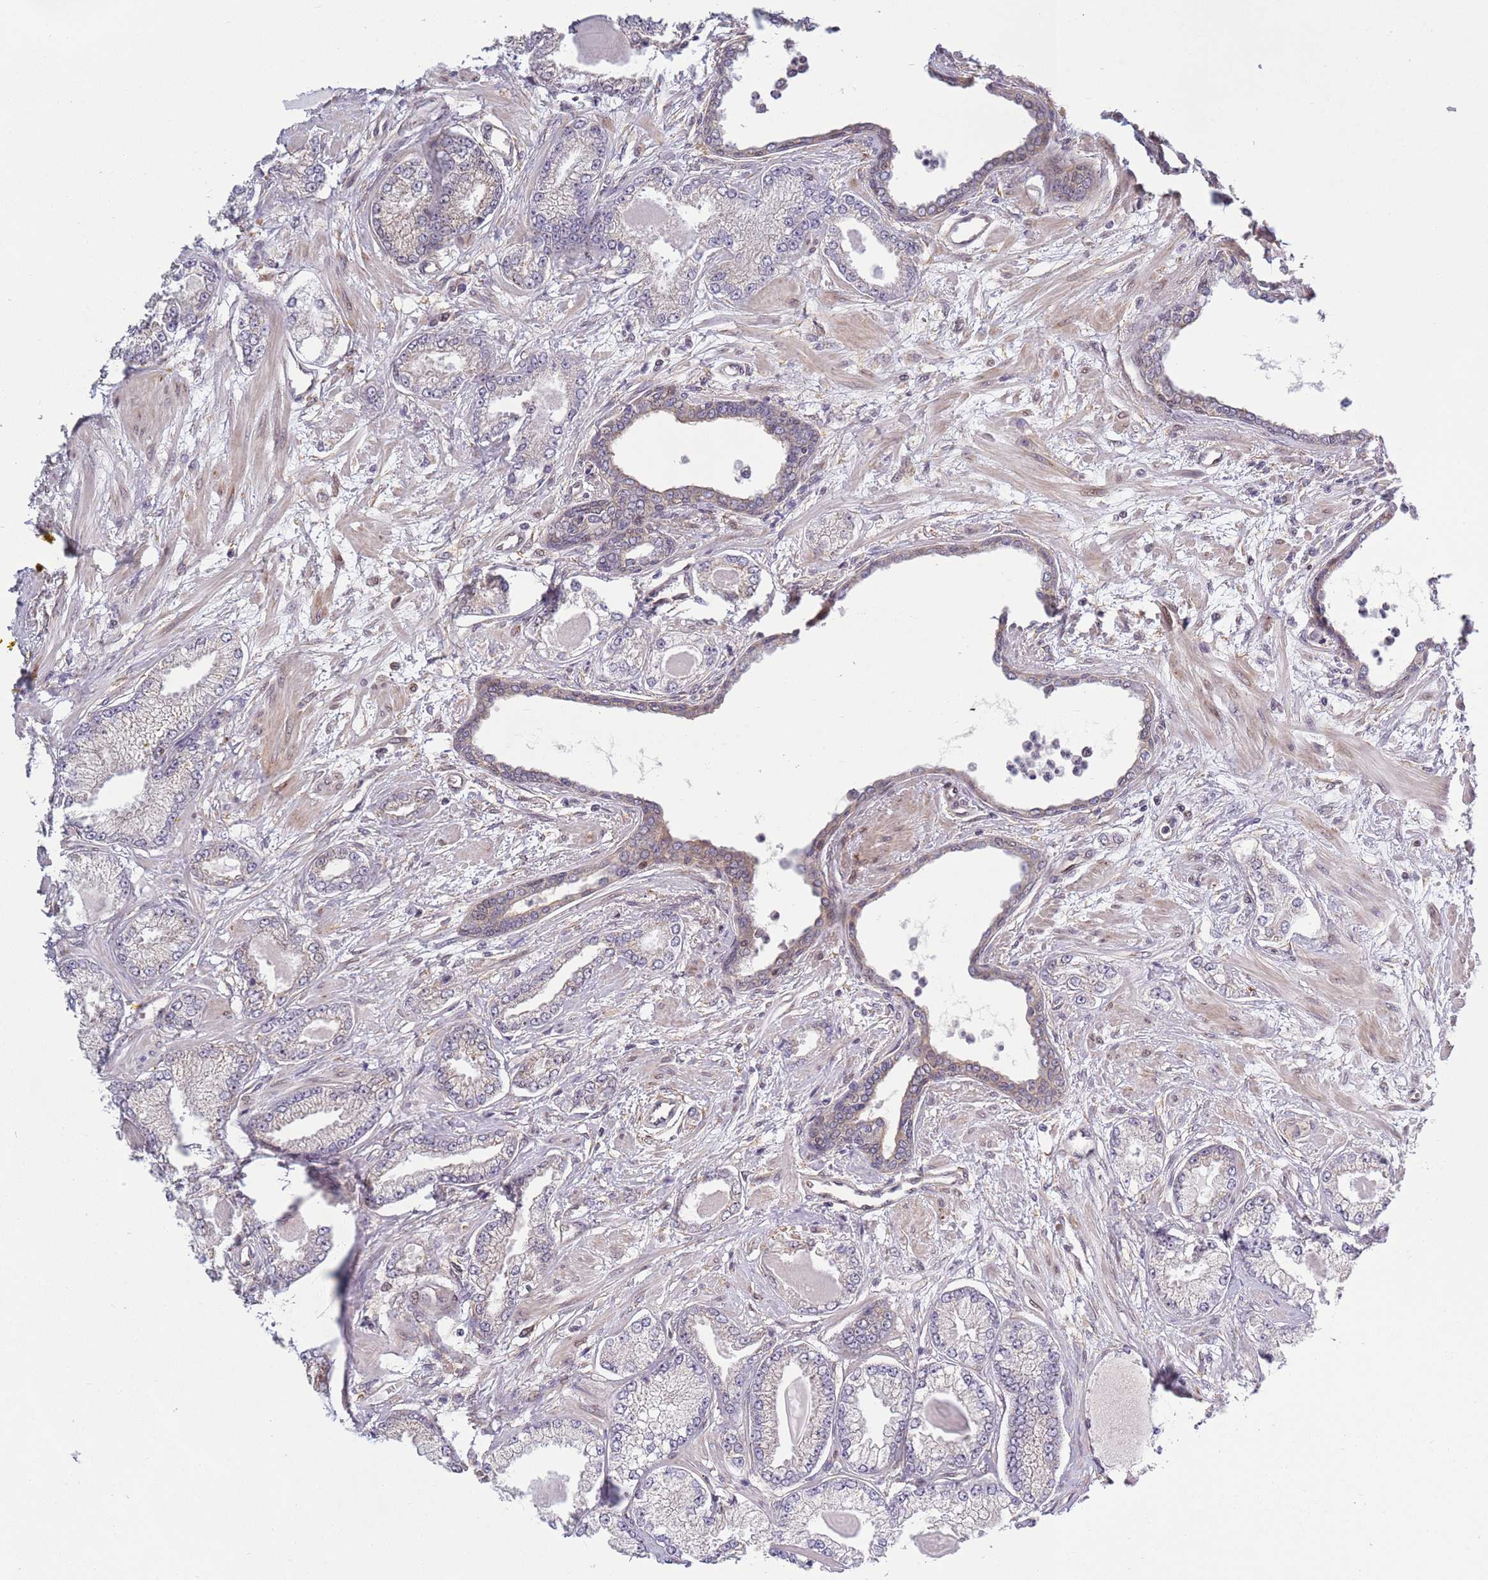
{"staining": {"intensity": "negative", "quantity": "none", "location": "none"}, "tissue": "prostate cancer", "cell_type": "Tumor cells", "image_type": "cancer", "snomed": [{"axis": "morphology", "description": "Adenocarcinoma, Low grade"}, {"axis": "topography", "description": "Prostate"}], "caption": "High power microscopy photomicrograph of an IHC histopathology image of adenocarcinoma (low-grade) (prostate), revealing no significant positivity in tumor cells.", "gene": "TBX10", "patient": {"sex": "male", "age": 64}}